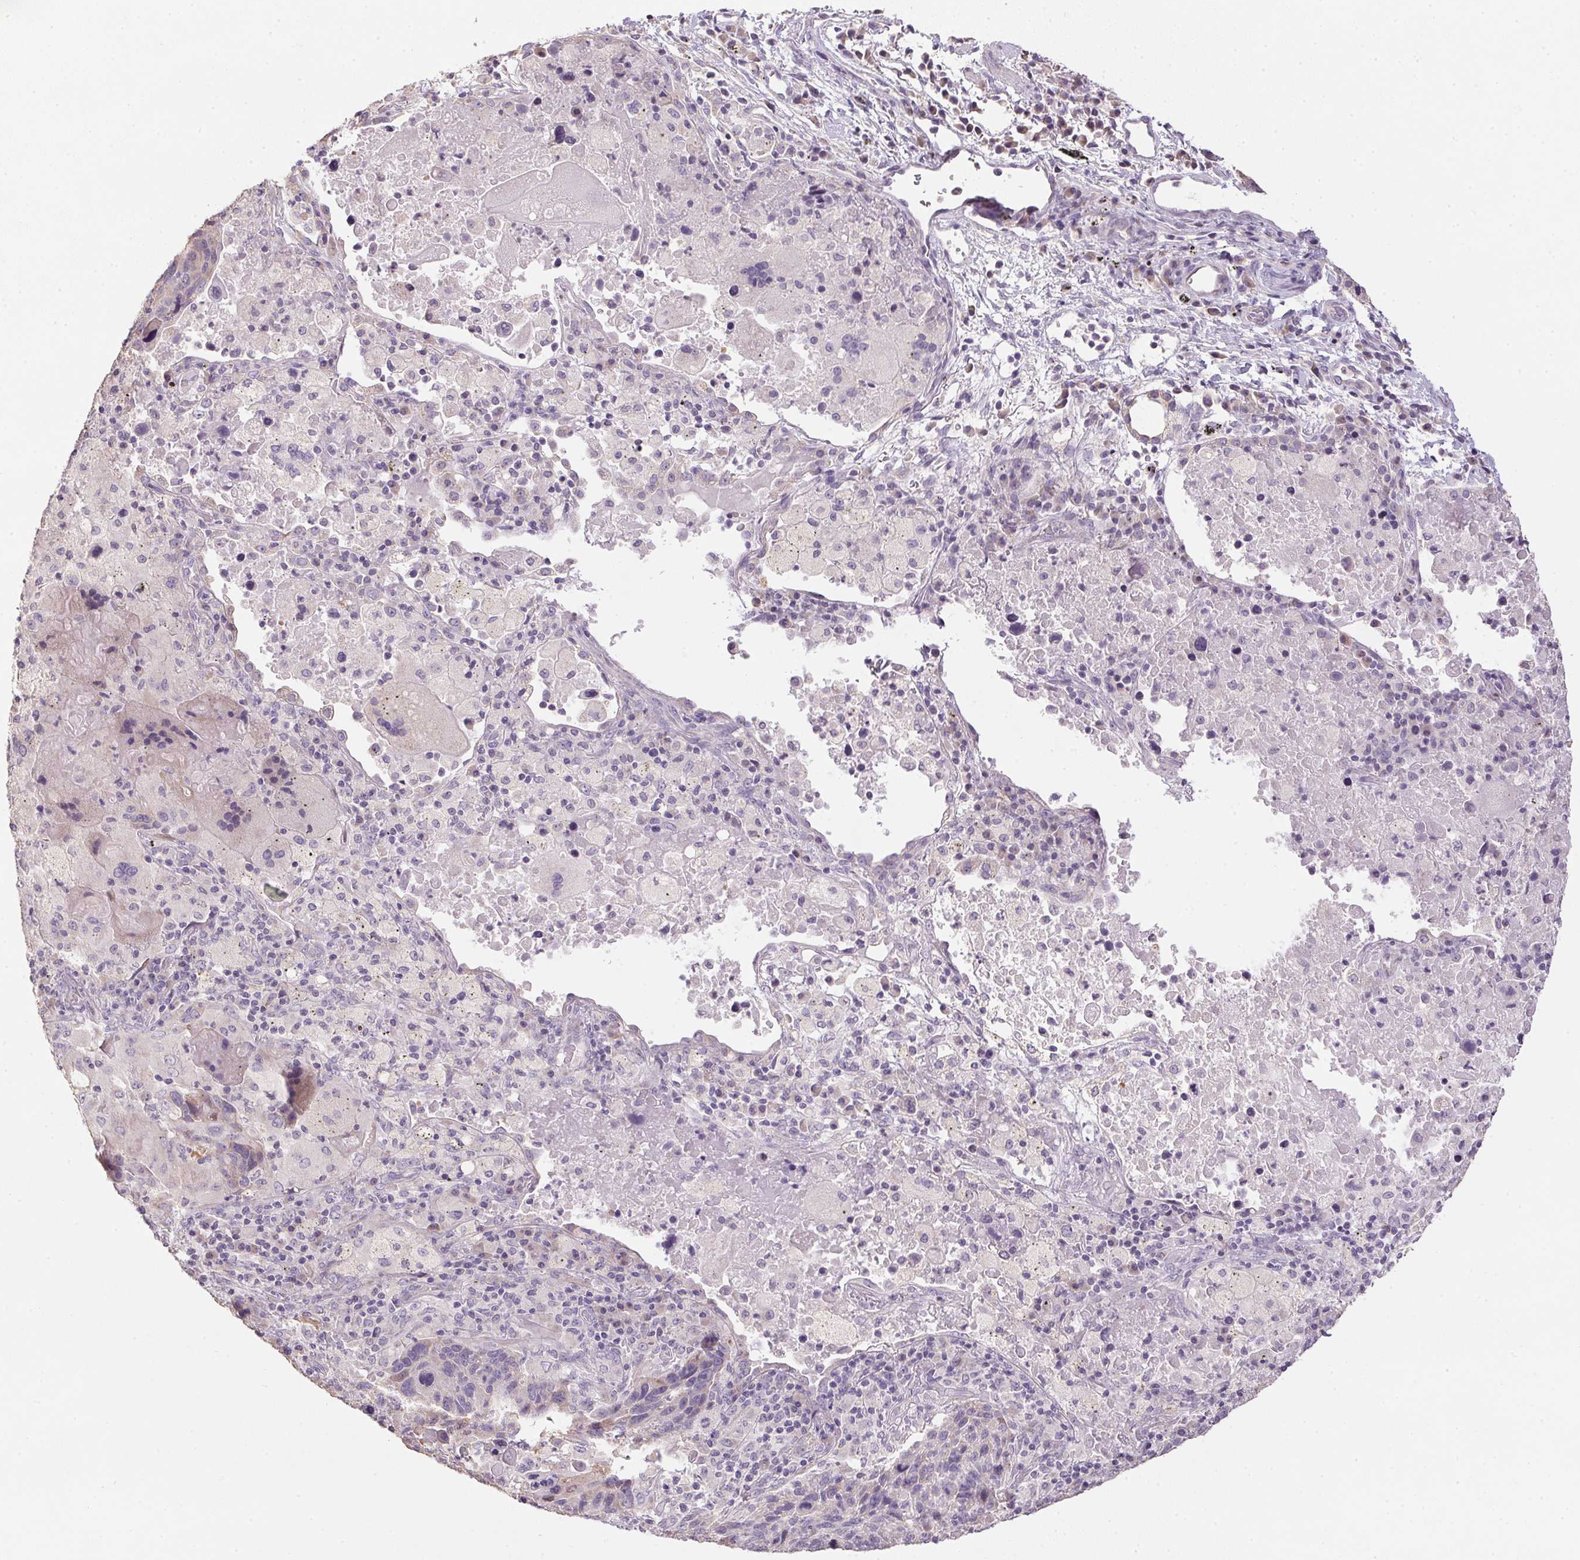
{"staining": {"intensity": "negative", "quantity": "none", "location": "none"}, "tissue": "lung cancer", "cell_type": "Tumor cells", "image_type": "cancer", "snomed": [{"axis": "morphology", "description": "Squamous cell carcinoma, NOS"}, {"axis": "topography", "description": "Lung"}], "caption": "Protein analysis of lung cancer exhibits no significant staining in tumor cells.", "gene": "SPACA9", "patient": {"sex": "male", "age": 68}}